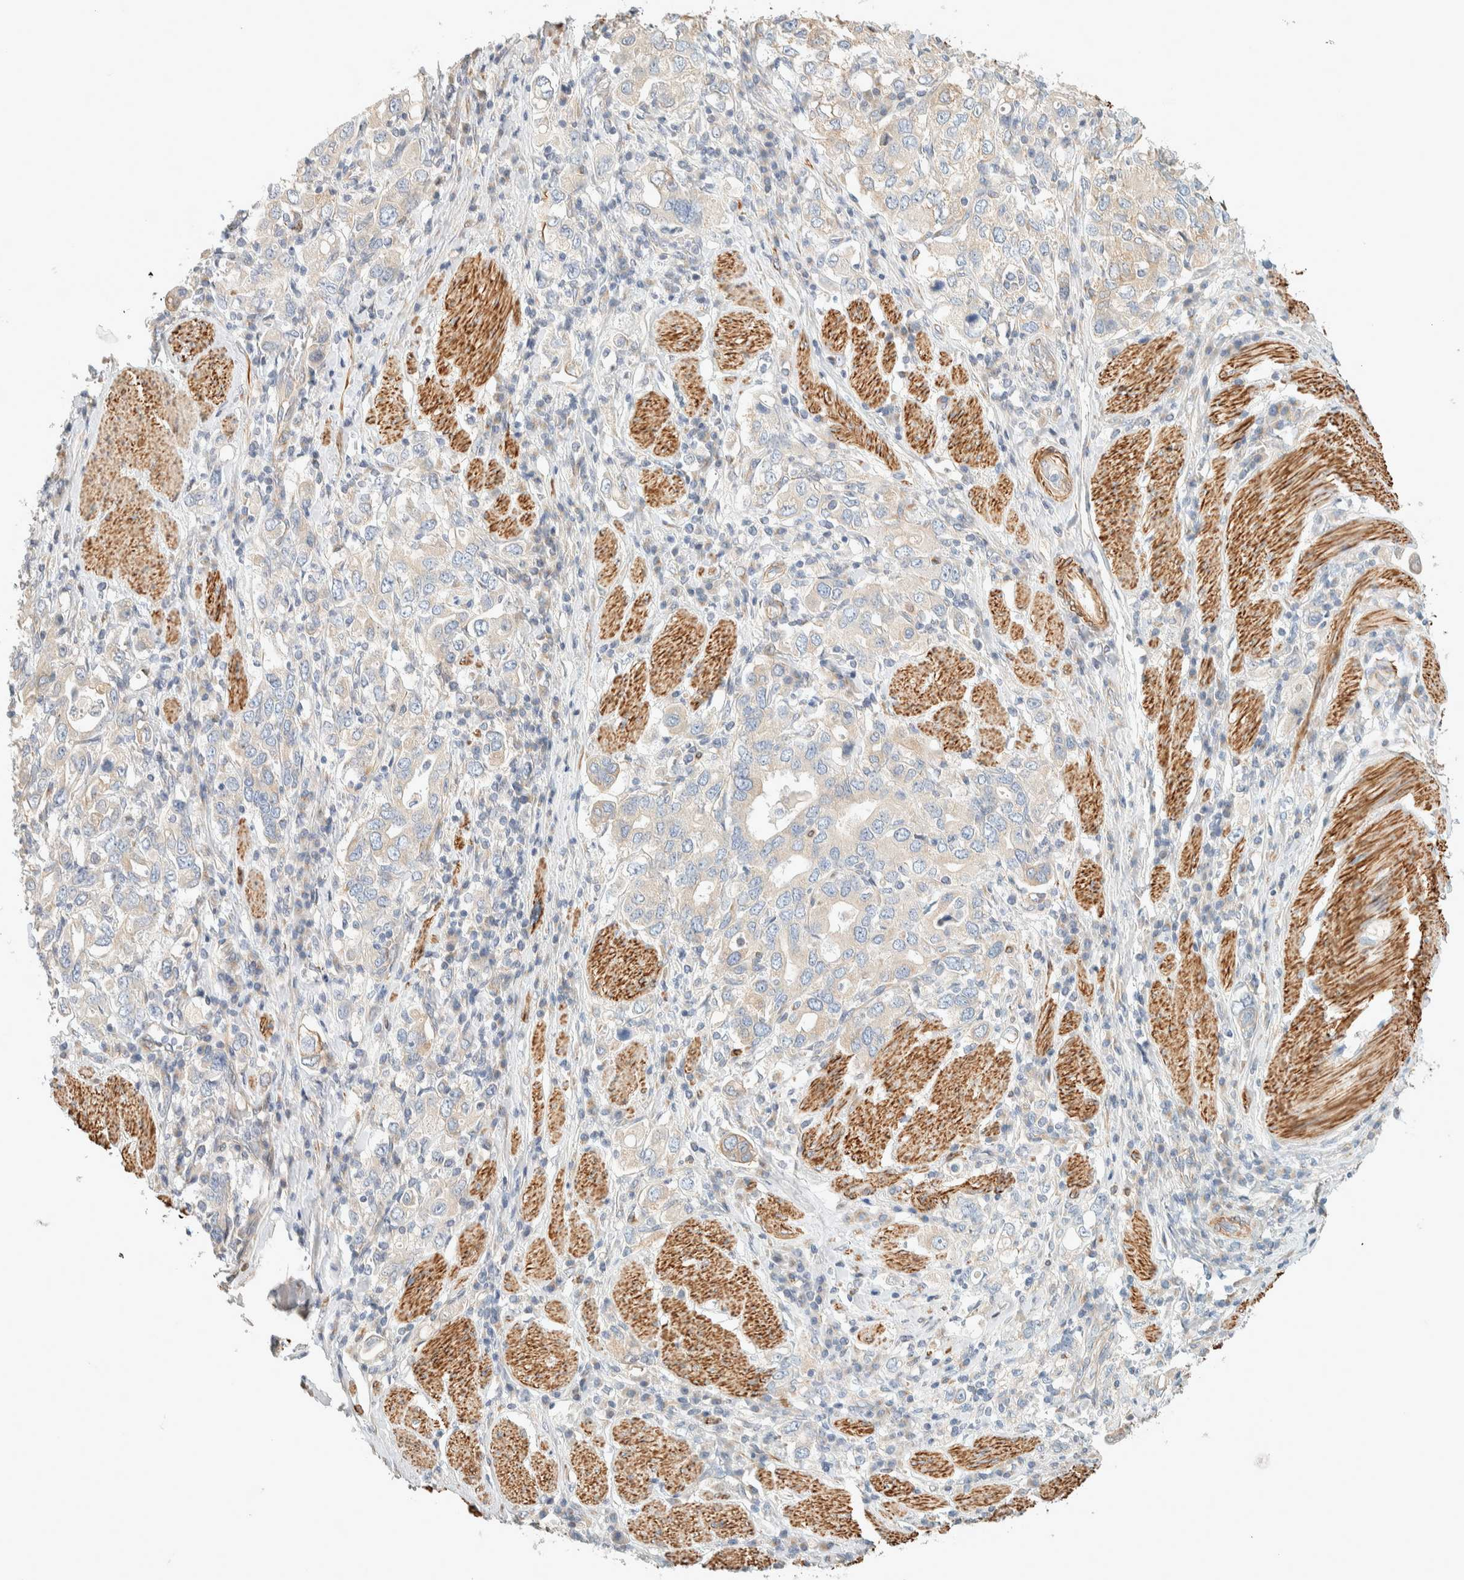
{"staining": {"intensity": "negative", "quantity": "none", "location": "none"}, "tissue": "stomach cancer", "cell_type": "Tumor cells", "image_type": "cancer", "snomed": [{"axis": "morphology", "description": "Adenocarcinoma, NOS"}, {"axis": "topography", "description": "Stomach, upper"}], "caption": "Immunohistochemistry (IHC) image of human stomach cancer (adenocarcinoma) stained for a protein (brown), which demonstrates no expression in tumor cells. (Brightfield microscopy of DAB immunohistochemistry (IHC) at high magnification).", "gene": "CDR2", "patient": {"sex": "male", "age": 62}}